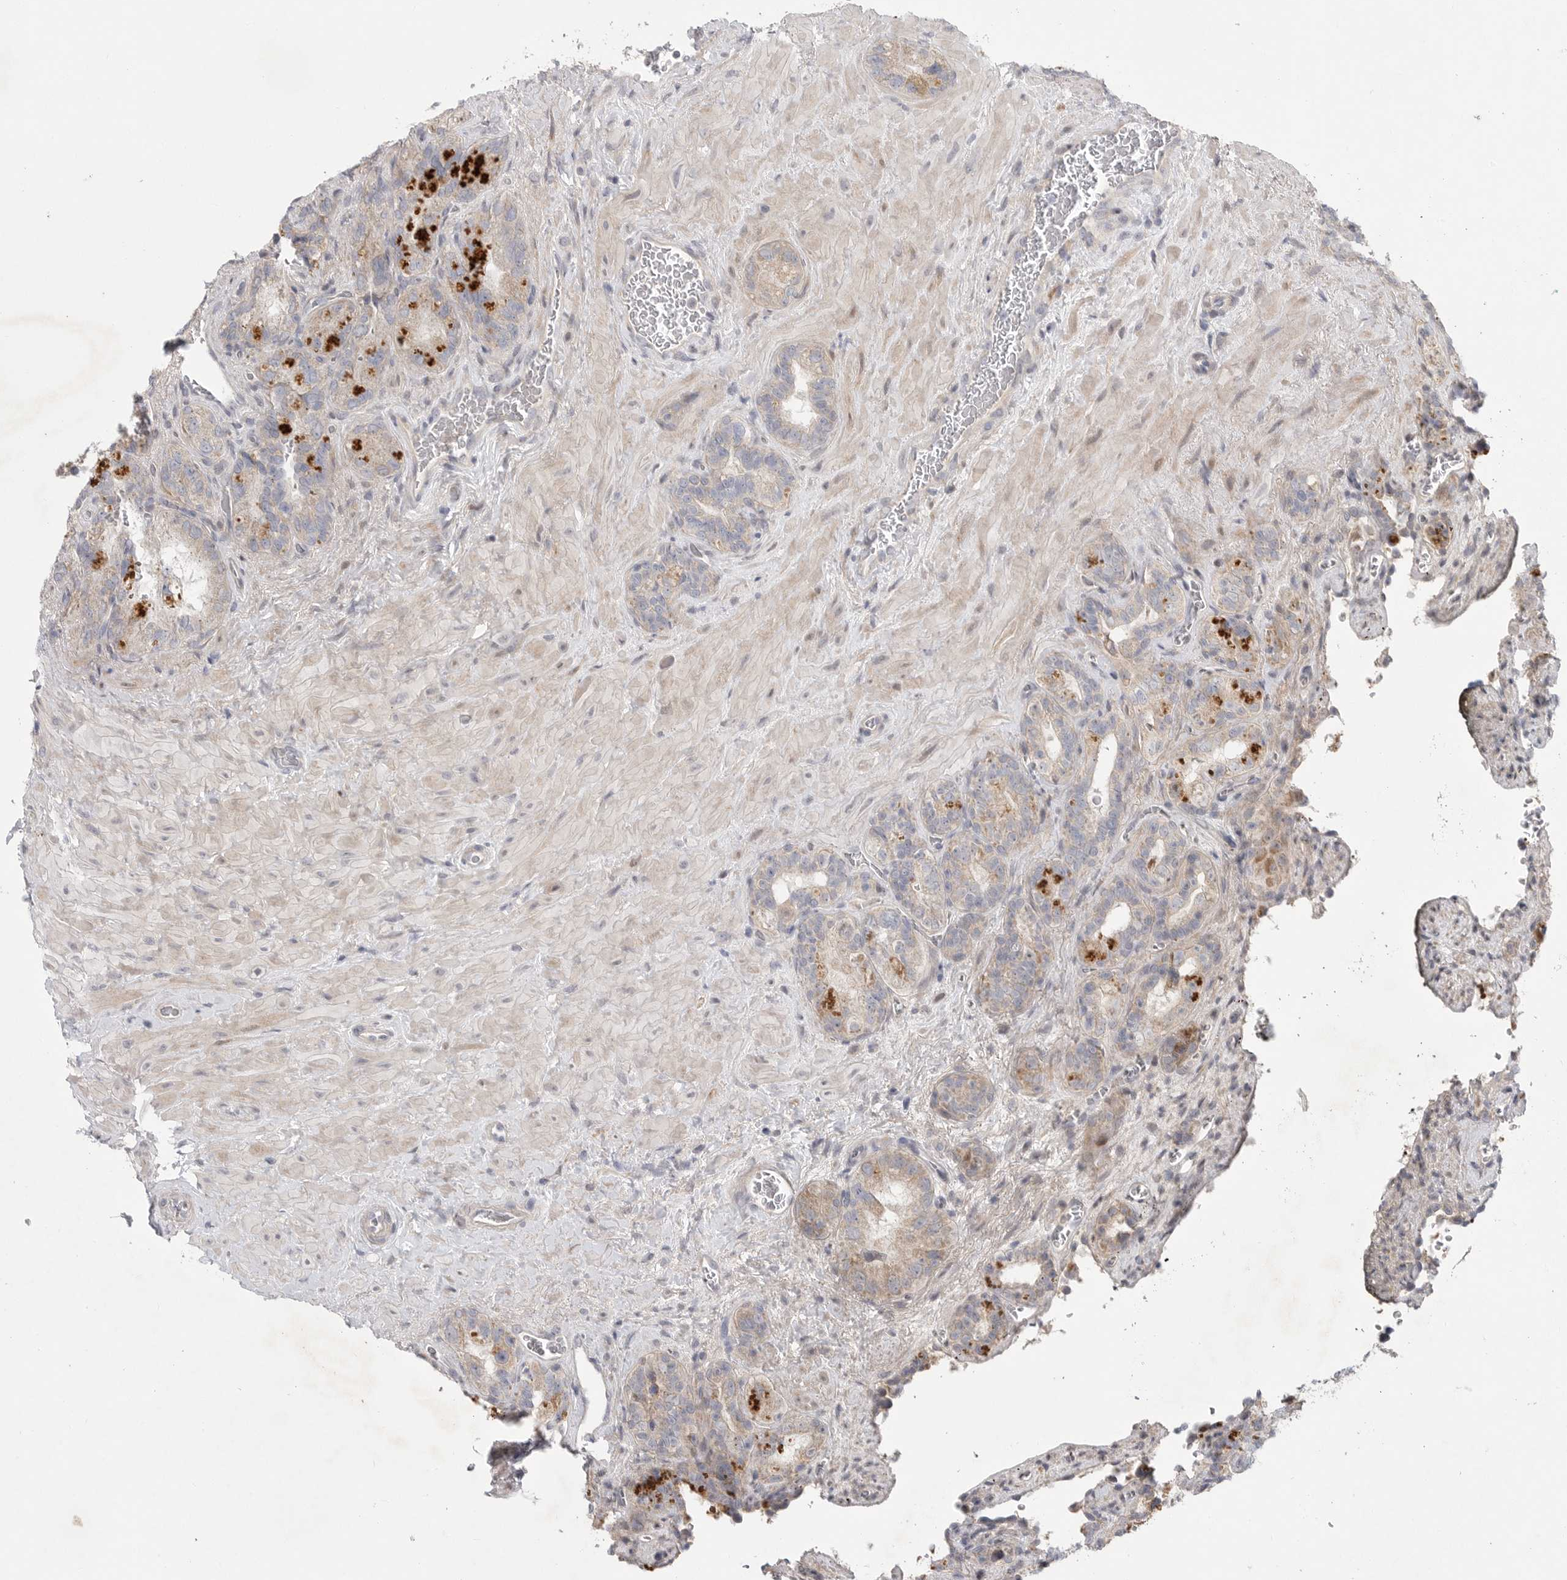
{"staining": {"intensity": "moderate", "quantity": "<25%", "location": "cytoplasmic/membranous"}, "tissue": "seminal vesicle", "cell_type": "Glandular cells", "image_type": "normal", "snomed": [{"axis": "morphology", "description": "Normal tissue, NOS"}, {"axis": "topography", "description": "Prostate"}, {"axis": "topography", "description": "Seminal veicle"}], "caption": "Glandular cells show low levels of moderate cytoplasmic/membranous staining in approximately <25% of cells in normal seminal vesicle. (Brightfield microscopy of DAB IHC at high magnification).", "gene": "FBXO43", "patient": {"sex": "male", "age": 67}}